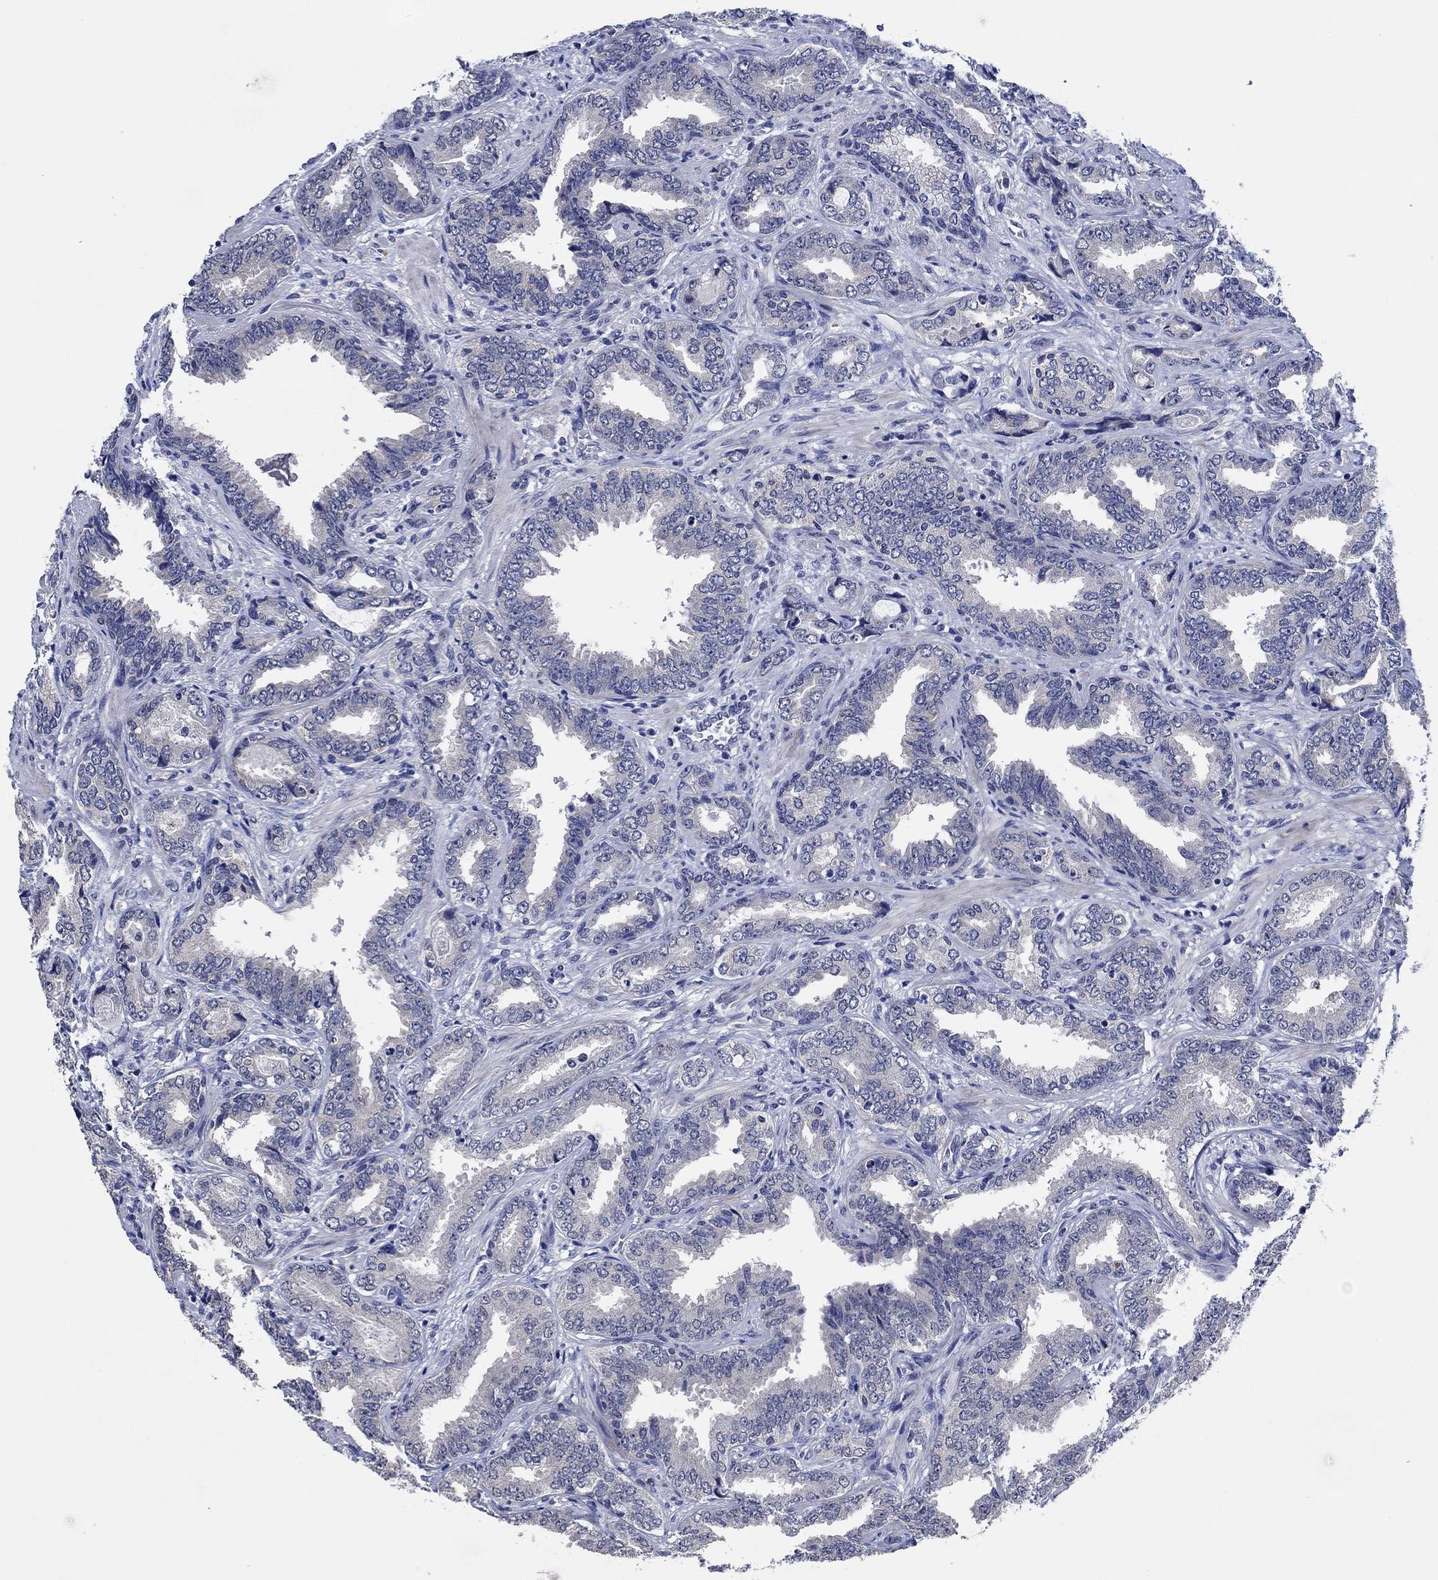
{"staining": {"intensity": "negative", "quantity": "none", "location": "none"}, "tissue": "prostate cancer", "cell_type": "Tumor cells", "image_type": "cancer", "snomed": [{"axis": "morphology", "description": "Adenocarcinoma, Low grade"}, {"axis": "topography", "description": "Prostate"}], "caption": "There is no significant positivity in tumor cells of low-grade adenocarcinoma (prostate).", "gene": "PRRT3", "patient": {"sex": "male", "age": 68}}